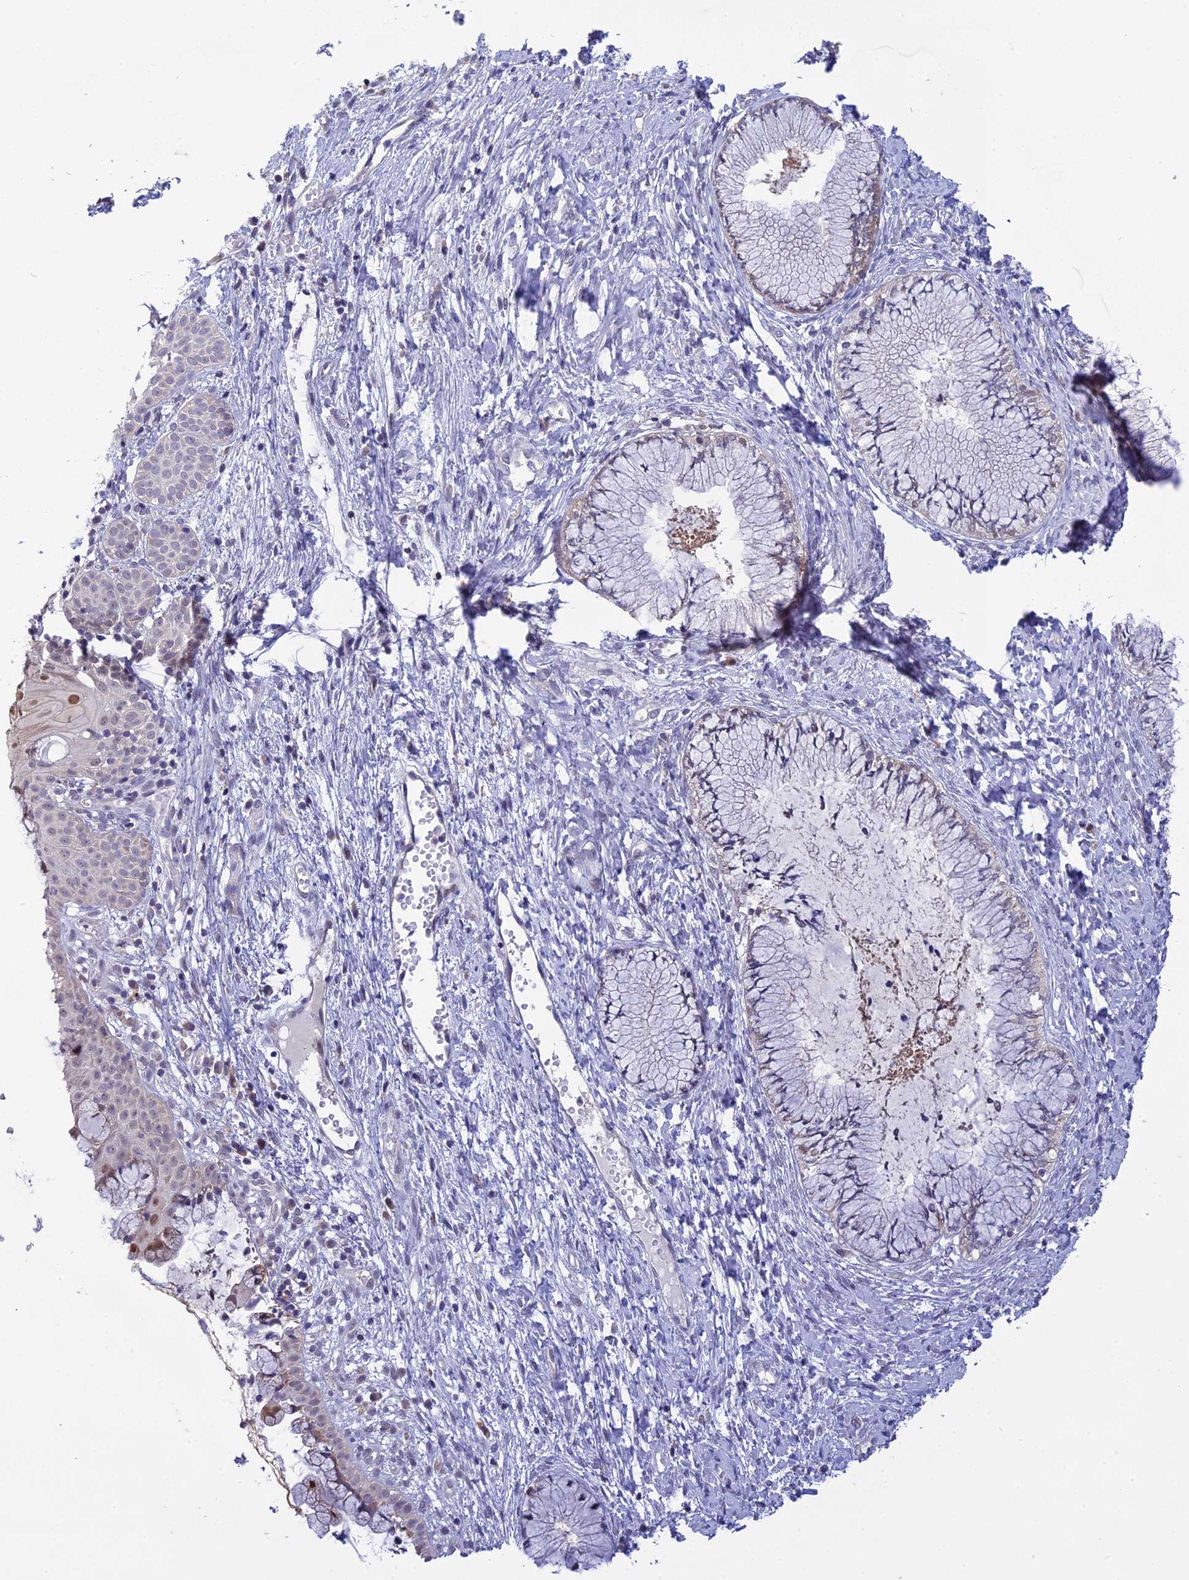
{"staining": {"intensity": "negative", "quantity": "none", "location": "none"}, "tissue": "cervix", "cell_type": "Glandular cells", "image_type": "normal", "snomed": [{"axis": "morphology", "description": "Normal tissue, NOS"}, {"axis": "topography", "description": "Cervix"}], "caption": "Immunohistochemical staining of normal human cervix exhibits no significant expression in glandular cells. (Brightfield microscopy of DAB immunohistochemistry (IHC) at high magnification).", "gene": "KCTD14", "patient": {"sex": "female", "age": 42}}